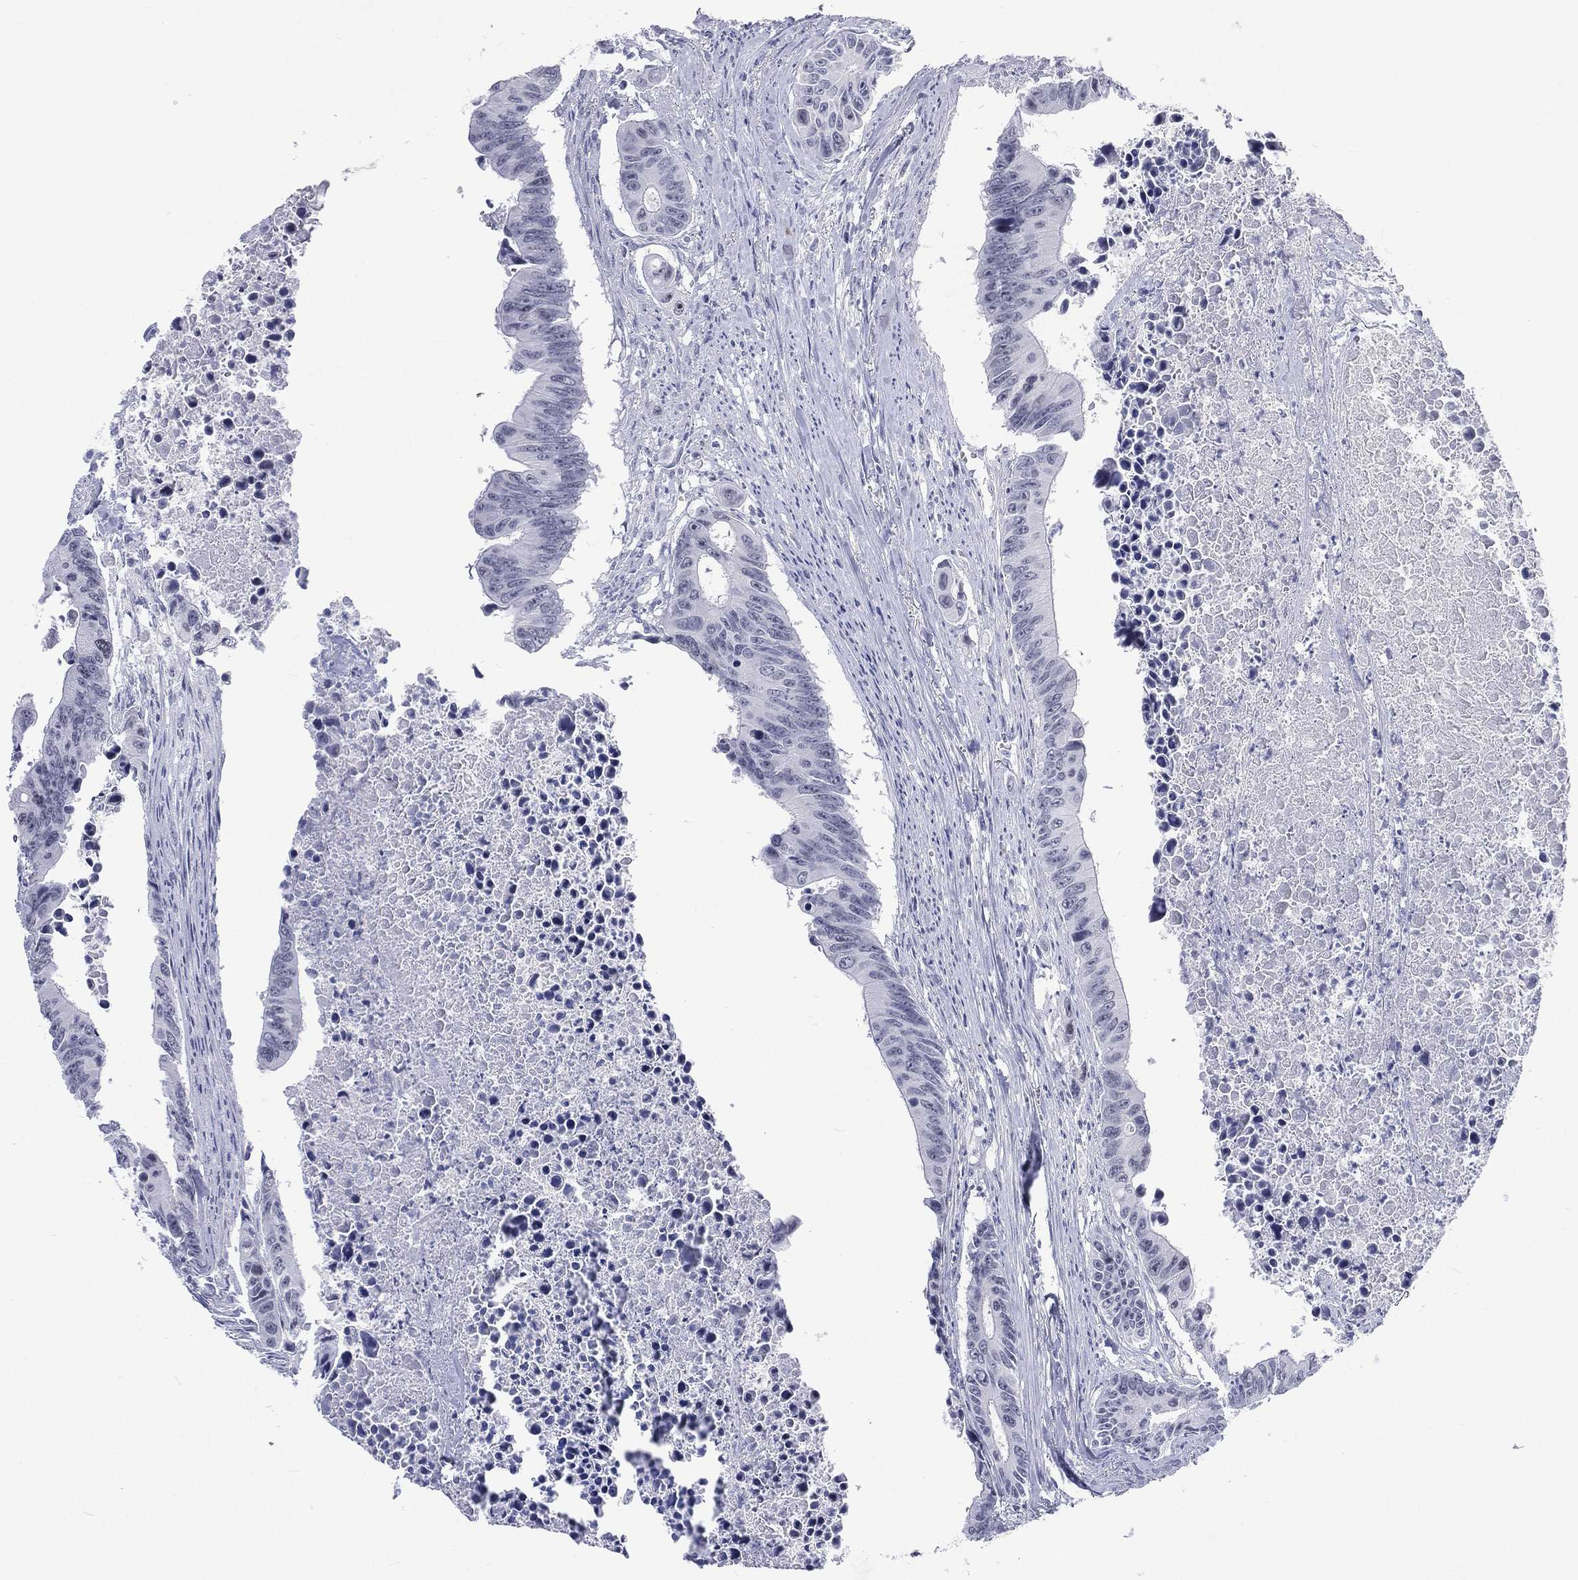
{"staining": {"intensity": "negative", "quantity": "none", "location": "none"}, "tissue": "colorectal cancer", "cell_type": "Tumor cells", "image_type": "cancer", "snomed": [{"axis": "morphology", "description": "Adenocarcinoma, NOS"}, {"axis": "topography", "description": "Colon"}], "caption": "Human colorectal cancer (adenocarcinoma) stained for a protein using immunohistochemistry exhibits no expression in tumor cells.", "gene": "SSX1", "patient": {"sex": "female", "age": 87}}